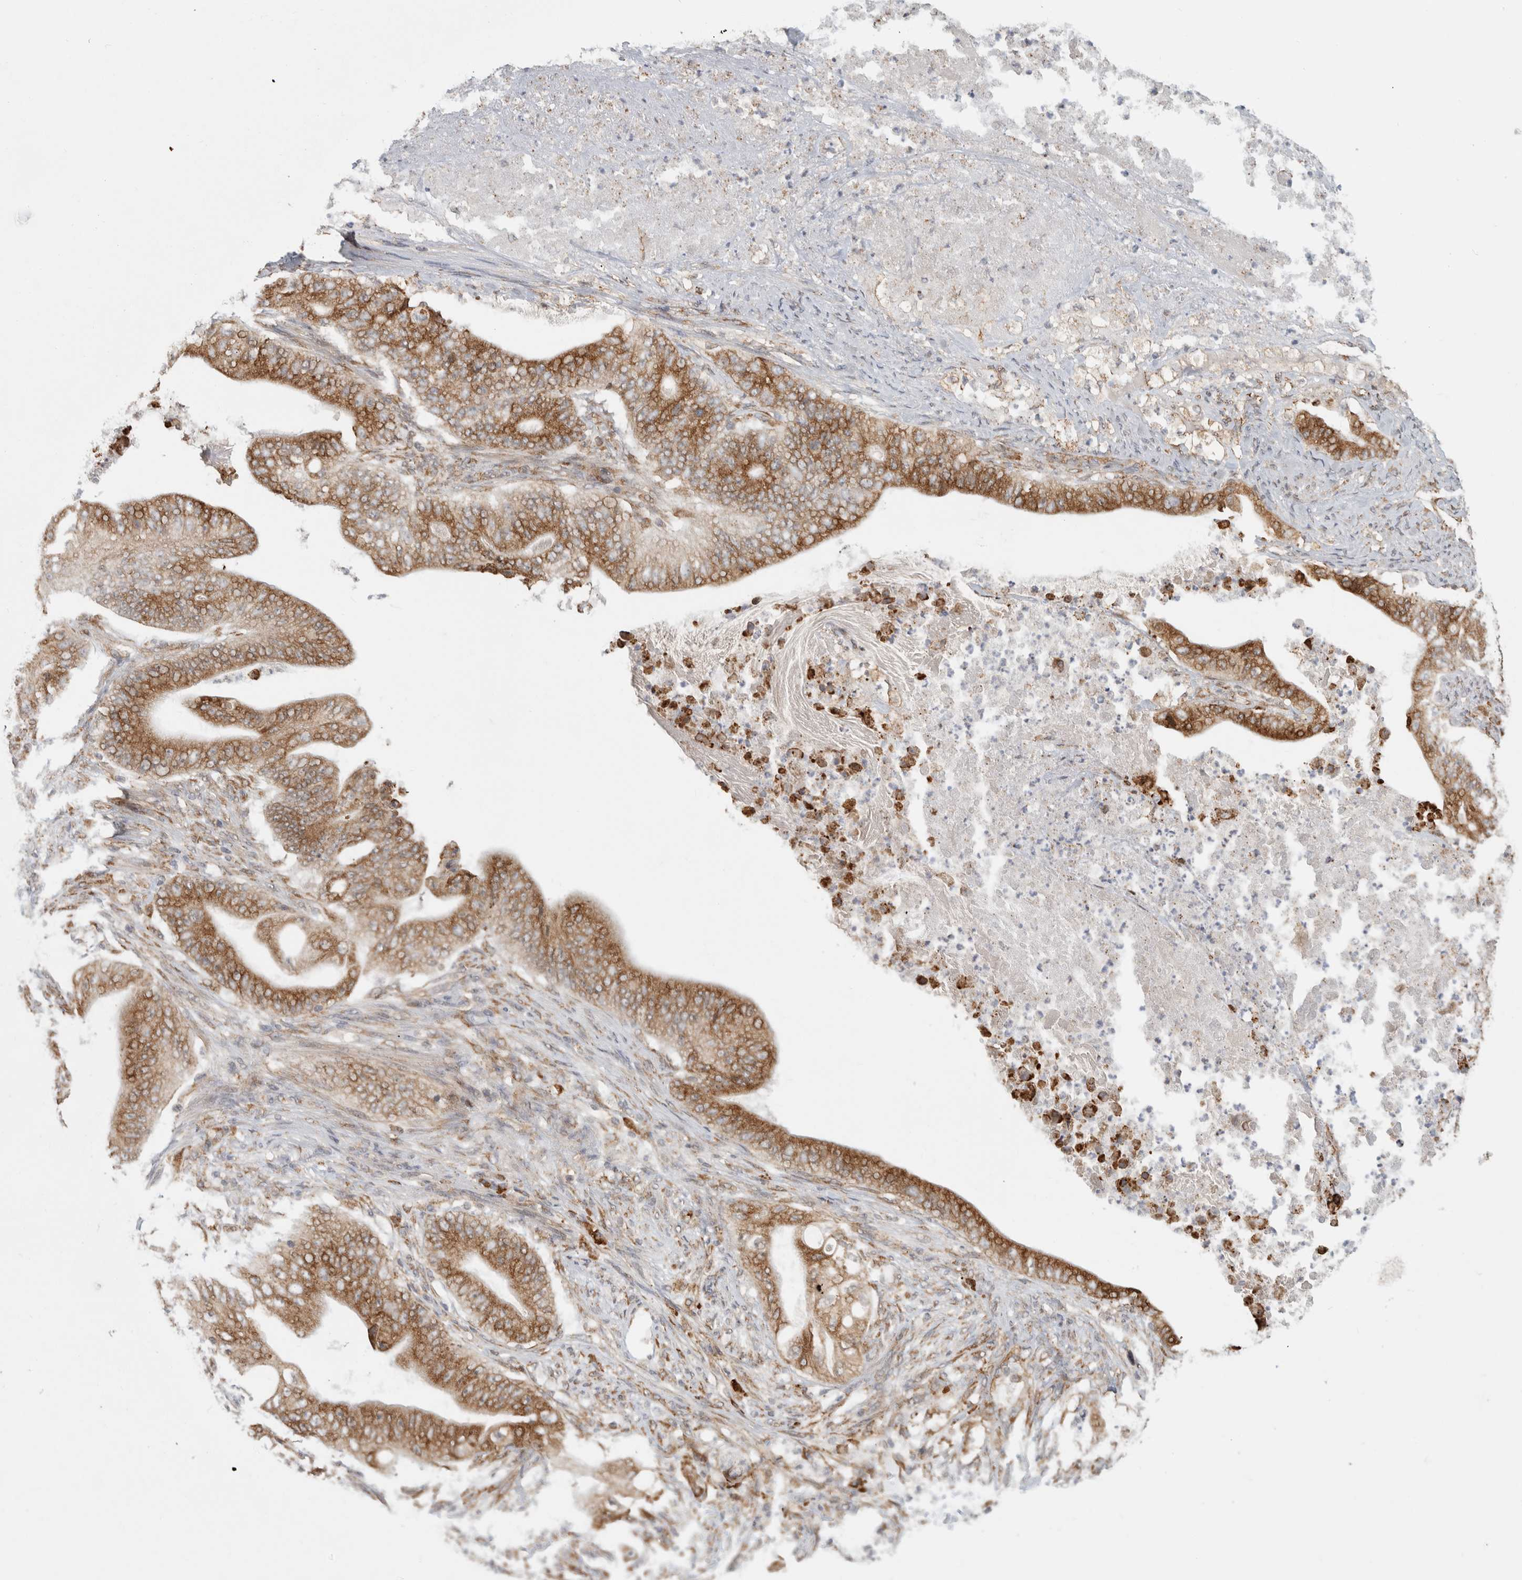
{"staining": {"intensity": "moderate", "quantity": ">75%", "location": "cytoplasmic/membranous"}, "tissue": "stomach cancer", "cell_type": "Tumor cells", "image_type": "cancer", "snomed": [{"axis": "morphology", "description": "Adenocarcinoma, NOS"}, {"axis": "topography", "description": "Stomach"}], "caption": "Moderate cytoplasmic/membranous positivity for a protein is appreciated in about >75% of tumor cells of adenocarcinoma (stomach) using immunohistochemistry (IHC).", "gene": "MS4A7", "patient": {"sex": "female", "age": 73}}